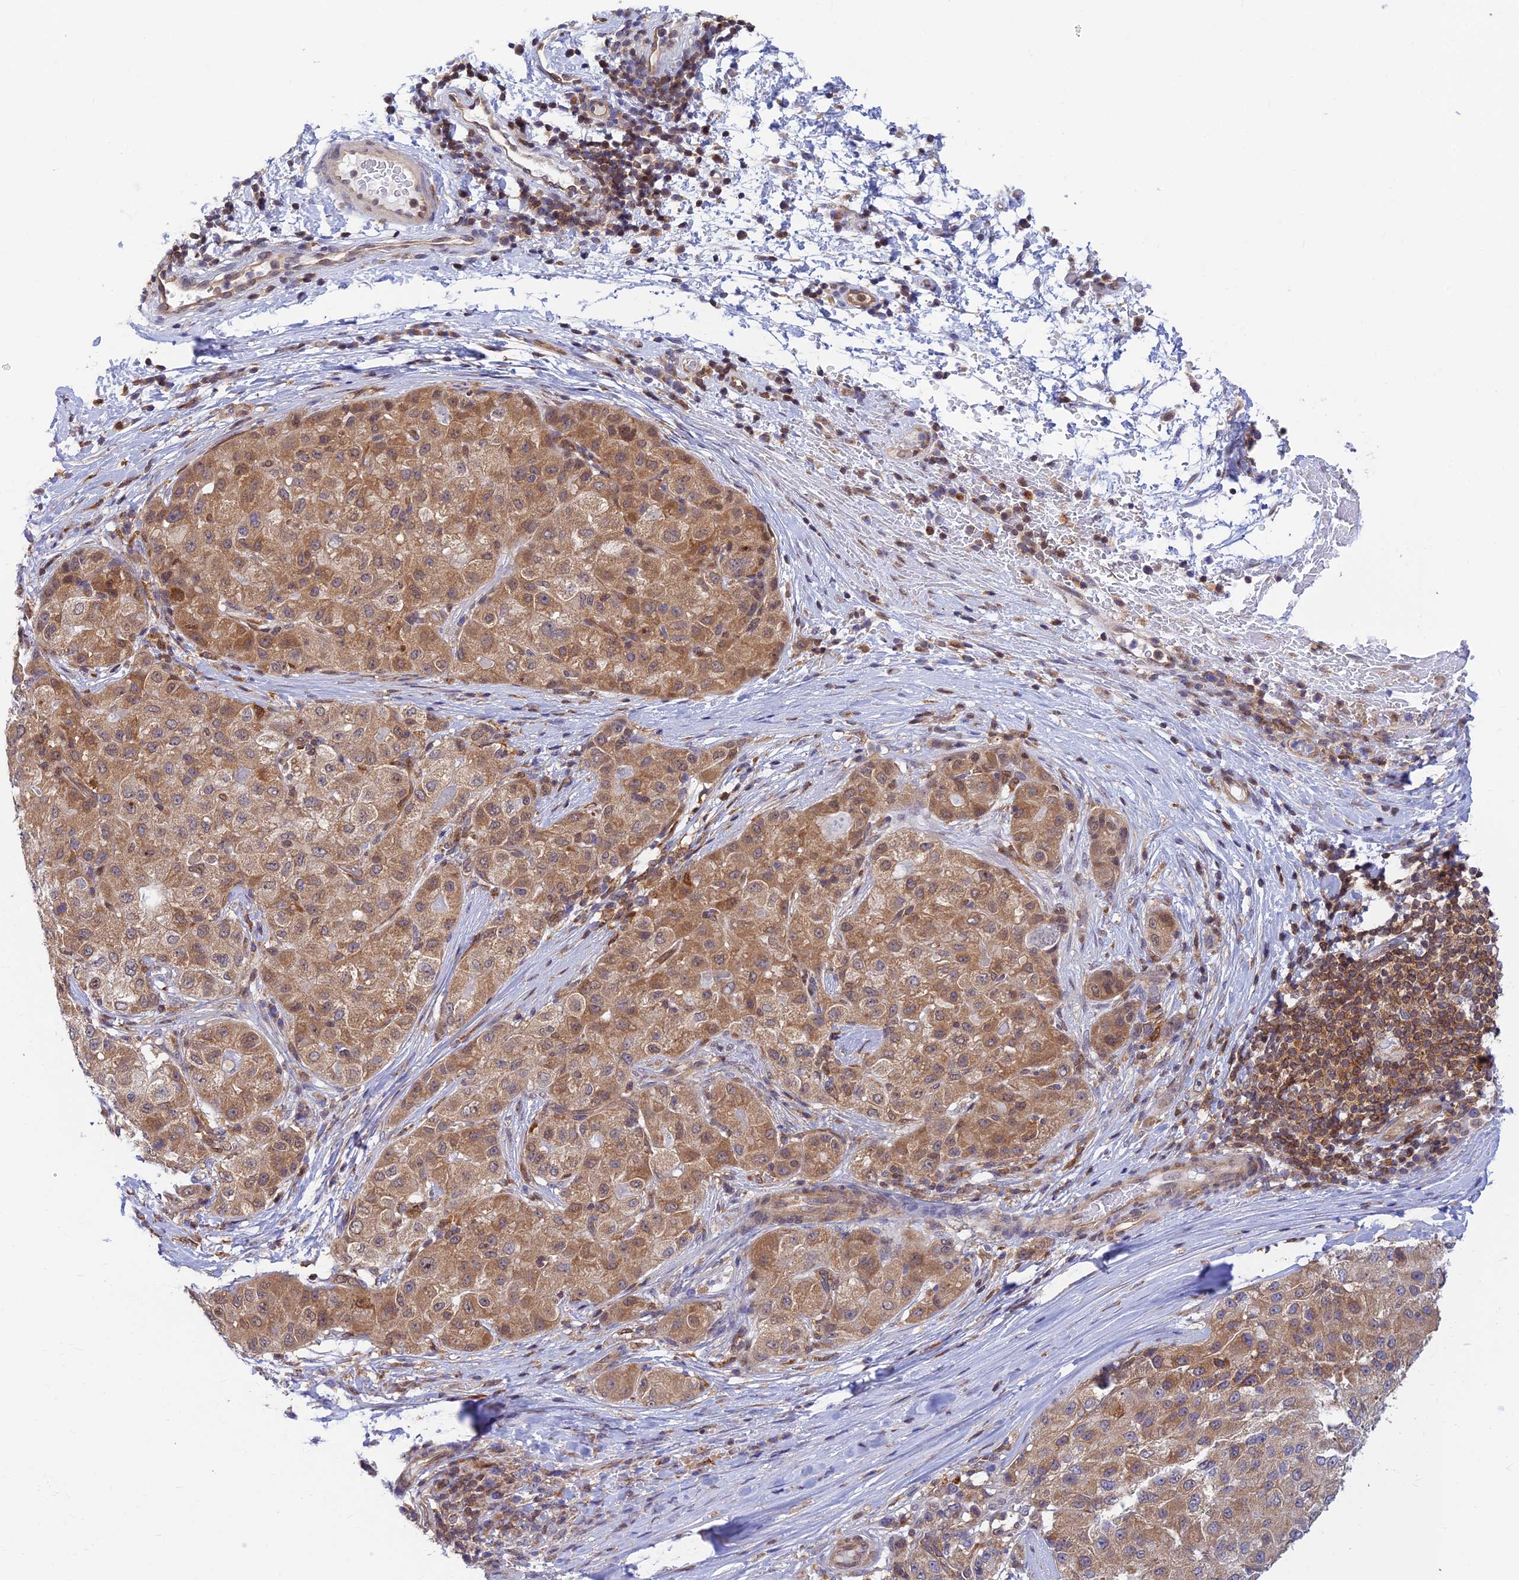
{"staining": {"intensity": "moderate", "quantity": ">75%", "location": "cytoplasmic/membranous"}, "tissue": "liver cancer", "cell_type": "Tumor cells", "image_type": "cancer", "snomed": [{"axis": "morphology", "description": "Carcinoma, Hepatocellular, NOS"}, {"axis": "topography", "description": "Liver"}], "caption": "Protein staining demonstrates moderate cytoplasmic/membranous staining in about >75% of tumor cells in hepatocellular carcinoma (liver). (DAB (3,3'-diaminobenzidine) IHC, brown staining for protein, blue staining for nuclei).", "gene": "LYSMD2", "patient": {"sex": "male", "age": 80}}